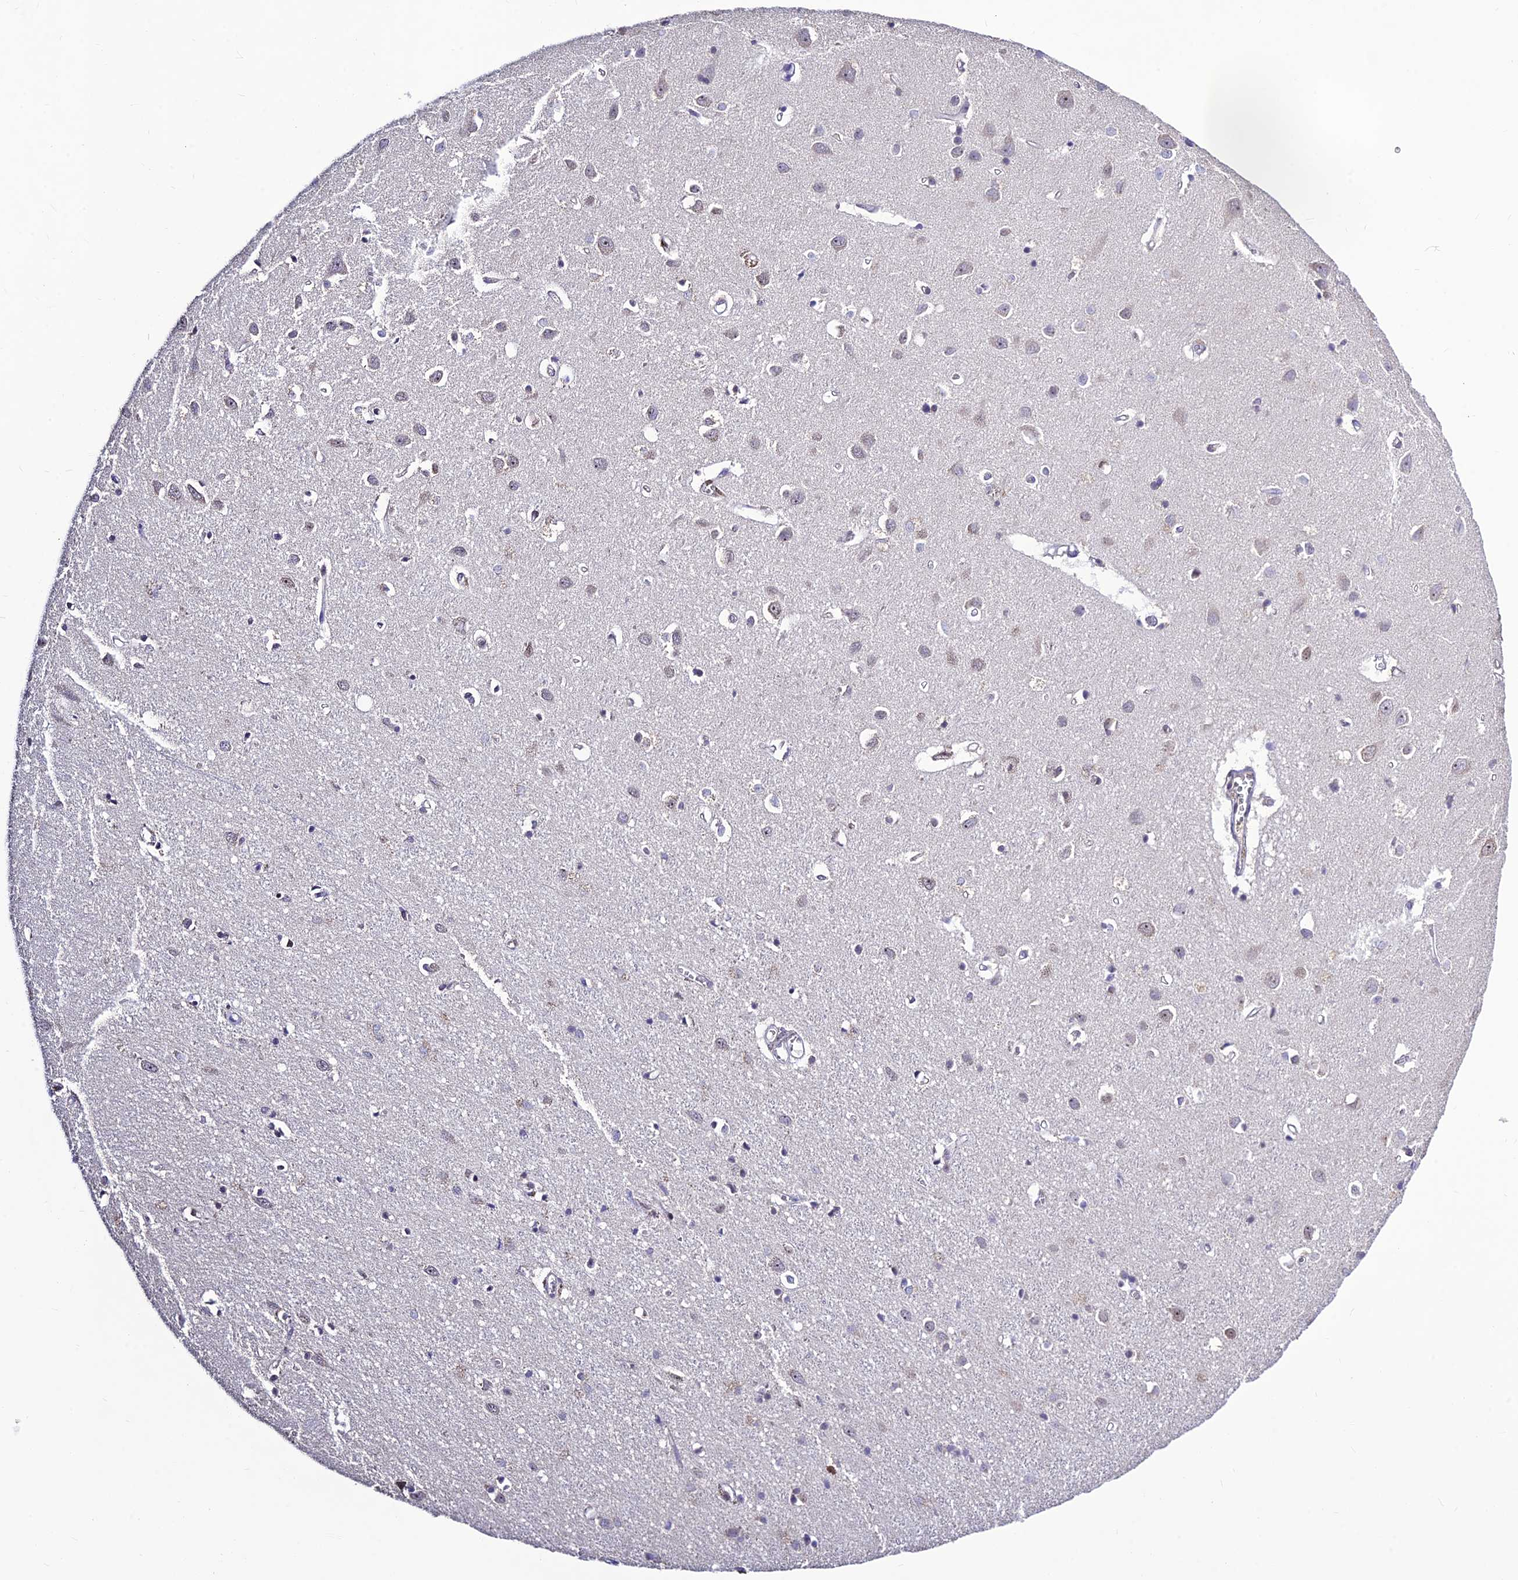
{"staining": {"intensity": "negative", "quantity": "none", "location": "none"}, "tissue": "cerebral cortex", "cell_type": "Endothelial cells", "image_type": "normal", "snomed": [{"axis": "morphology", "description": "Normal tissue, NOS"}, {"axis": "topography", "description": "Cerebral cortex"}], "caption": "The micrograph displays no significant staining in endothelial cells of cerebral cortex. (DAB (3,3'-diaminobenzidine) IHC visualized using brightfield microscopy, high magnification).", "gene": "POLR1G", "patient": {"sex": "female", "age": 64}}